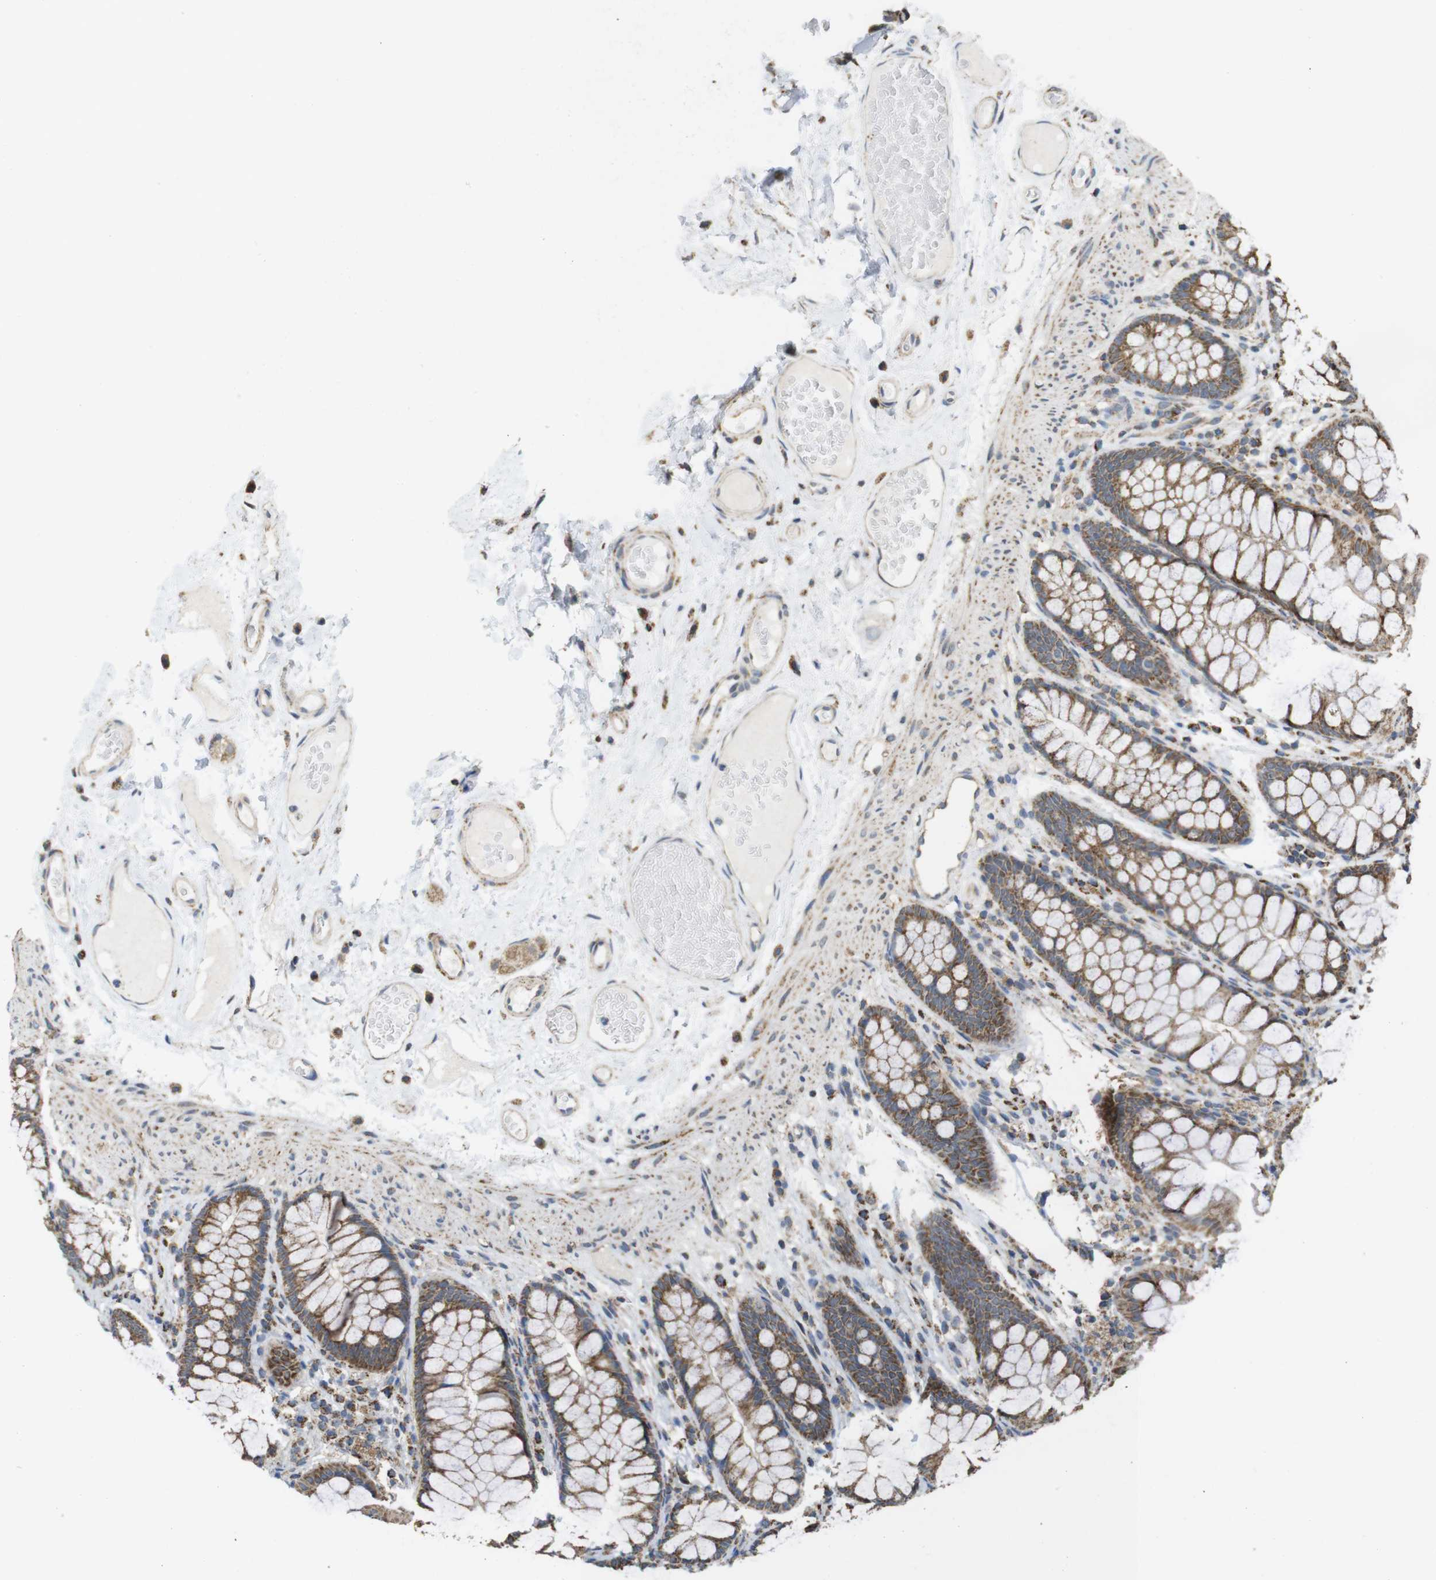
{"staining": {"intensity": "weak", "quantity": "25%-75%", "location": "cytoplasmic/membranous"}, "tissue": "colon", "cell_type": "Endothelial cells", "image_type": "normal", "snomed": [{"axis": "morphology", "description": "Normal tissue, NOS"}, {"axis": "topography", "description": "Colon"}], "caption": "A photomicrograph showing weak cytoplasmic/membranous expression in about 25%-75% of endothelial cells in unremarkable colon, as visualized by brown immunohistochemical staining.", "gene": "CALHM2", "patient": {"sex": "female", "age": 55}}